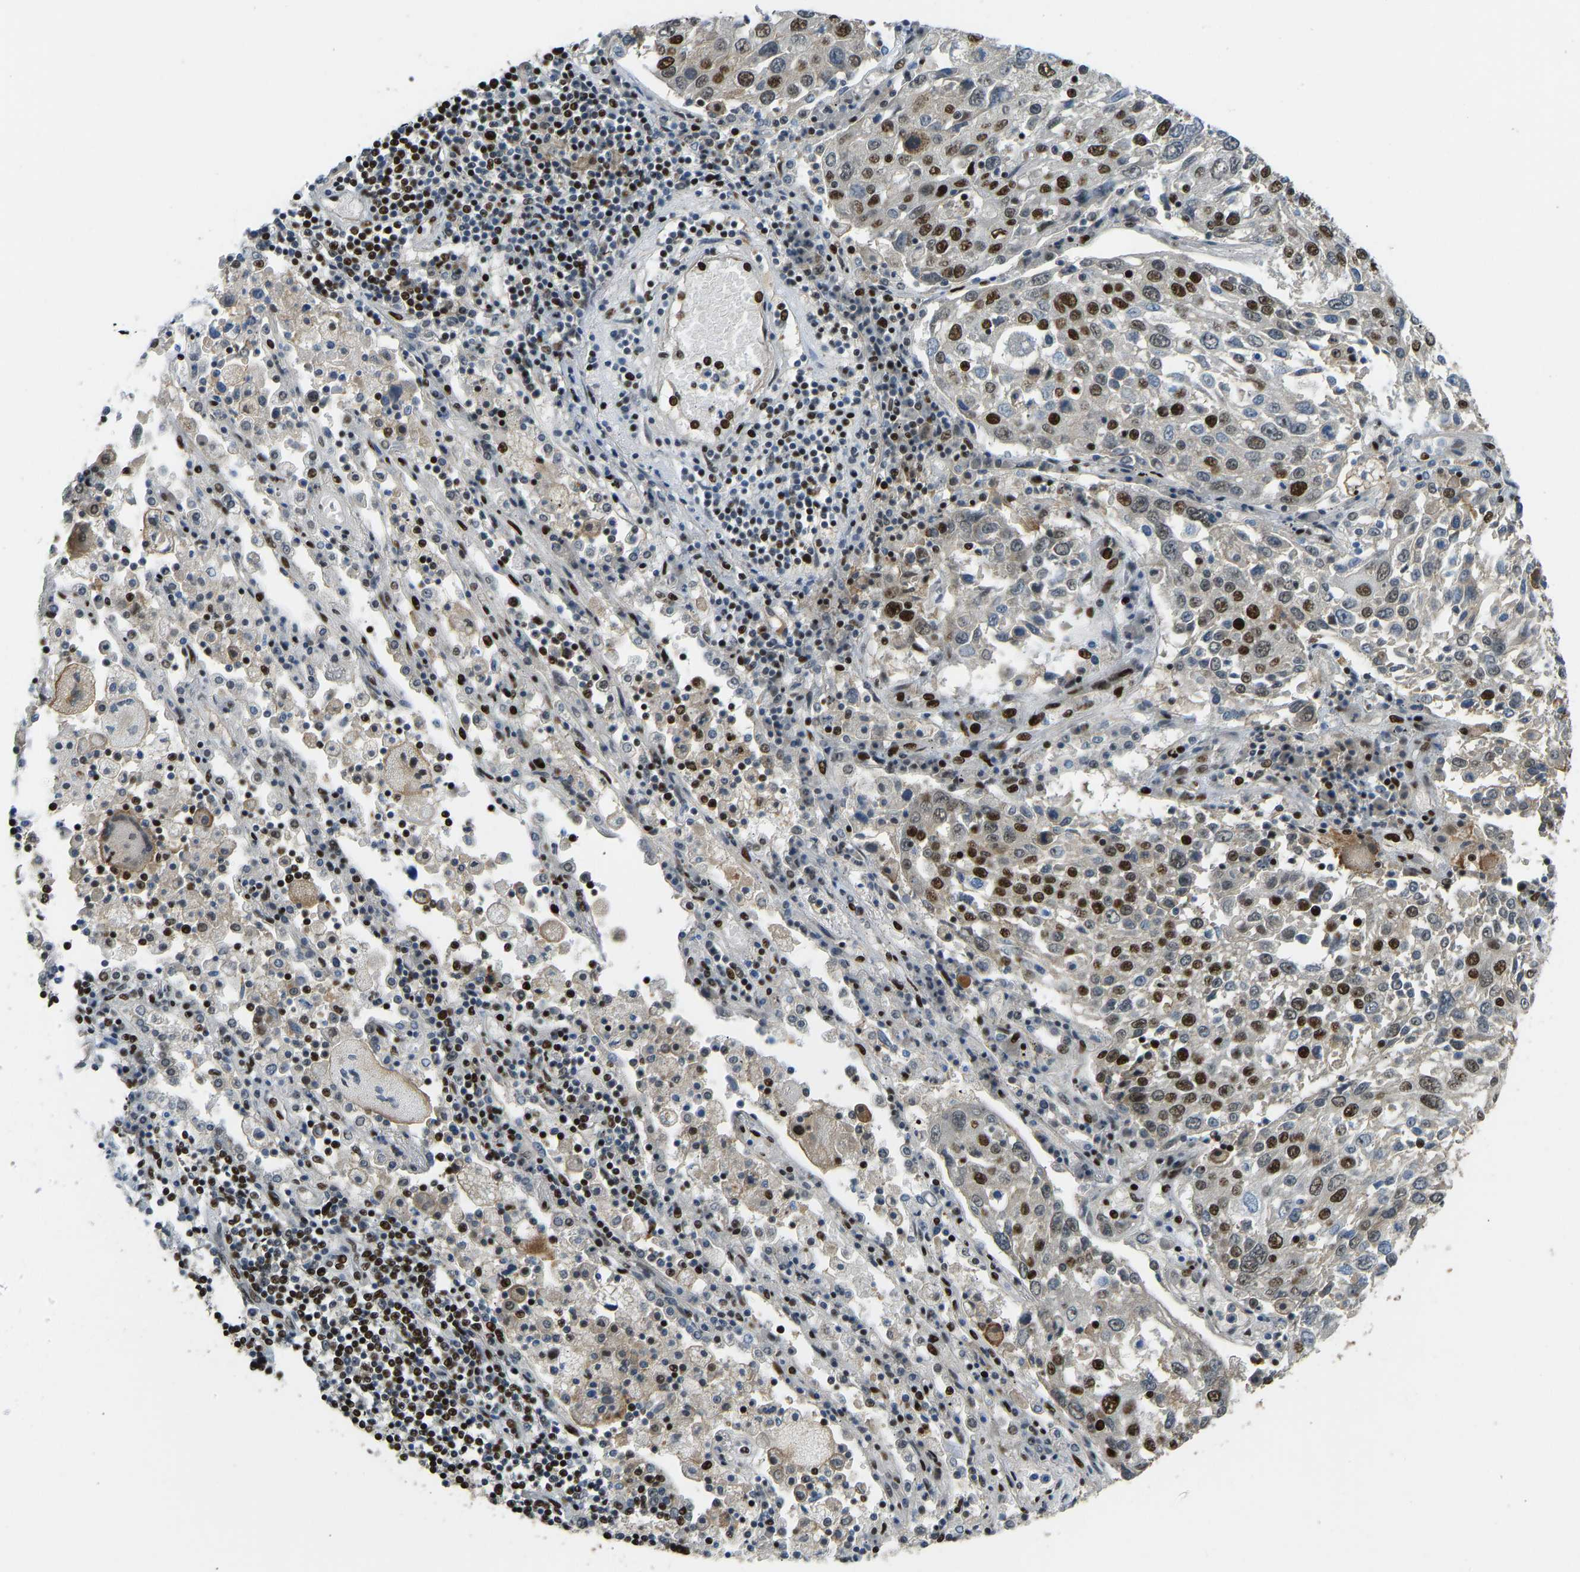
{"staining": {"intensity": "strong", "quantity": "25%-75%", "location": "nuclear"}, "tissue": "lung cancer", "cell_type": "Tumor cells", "image_type": "cancer", "snomed": [{"axis": "morphology", "description": "Squamous cell carcinoma, NOS"}, {"axis": "topography", "description": "Lung"}], "caption": "Immunohistochemical staining of lung cancer exhibits high levels of strong nuclear protein staining in about 25%-75% of tumor cells.", "gene": "FOXK1", "patient": {"sex": "male", "age": 65}}